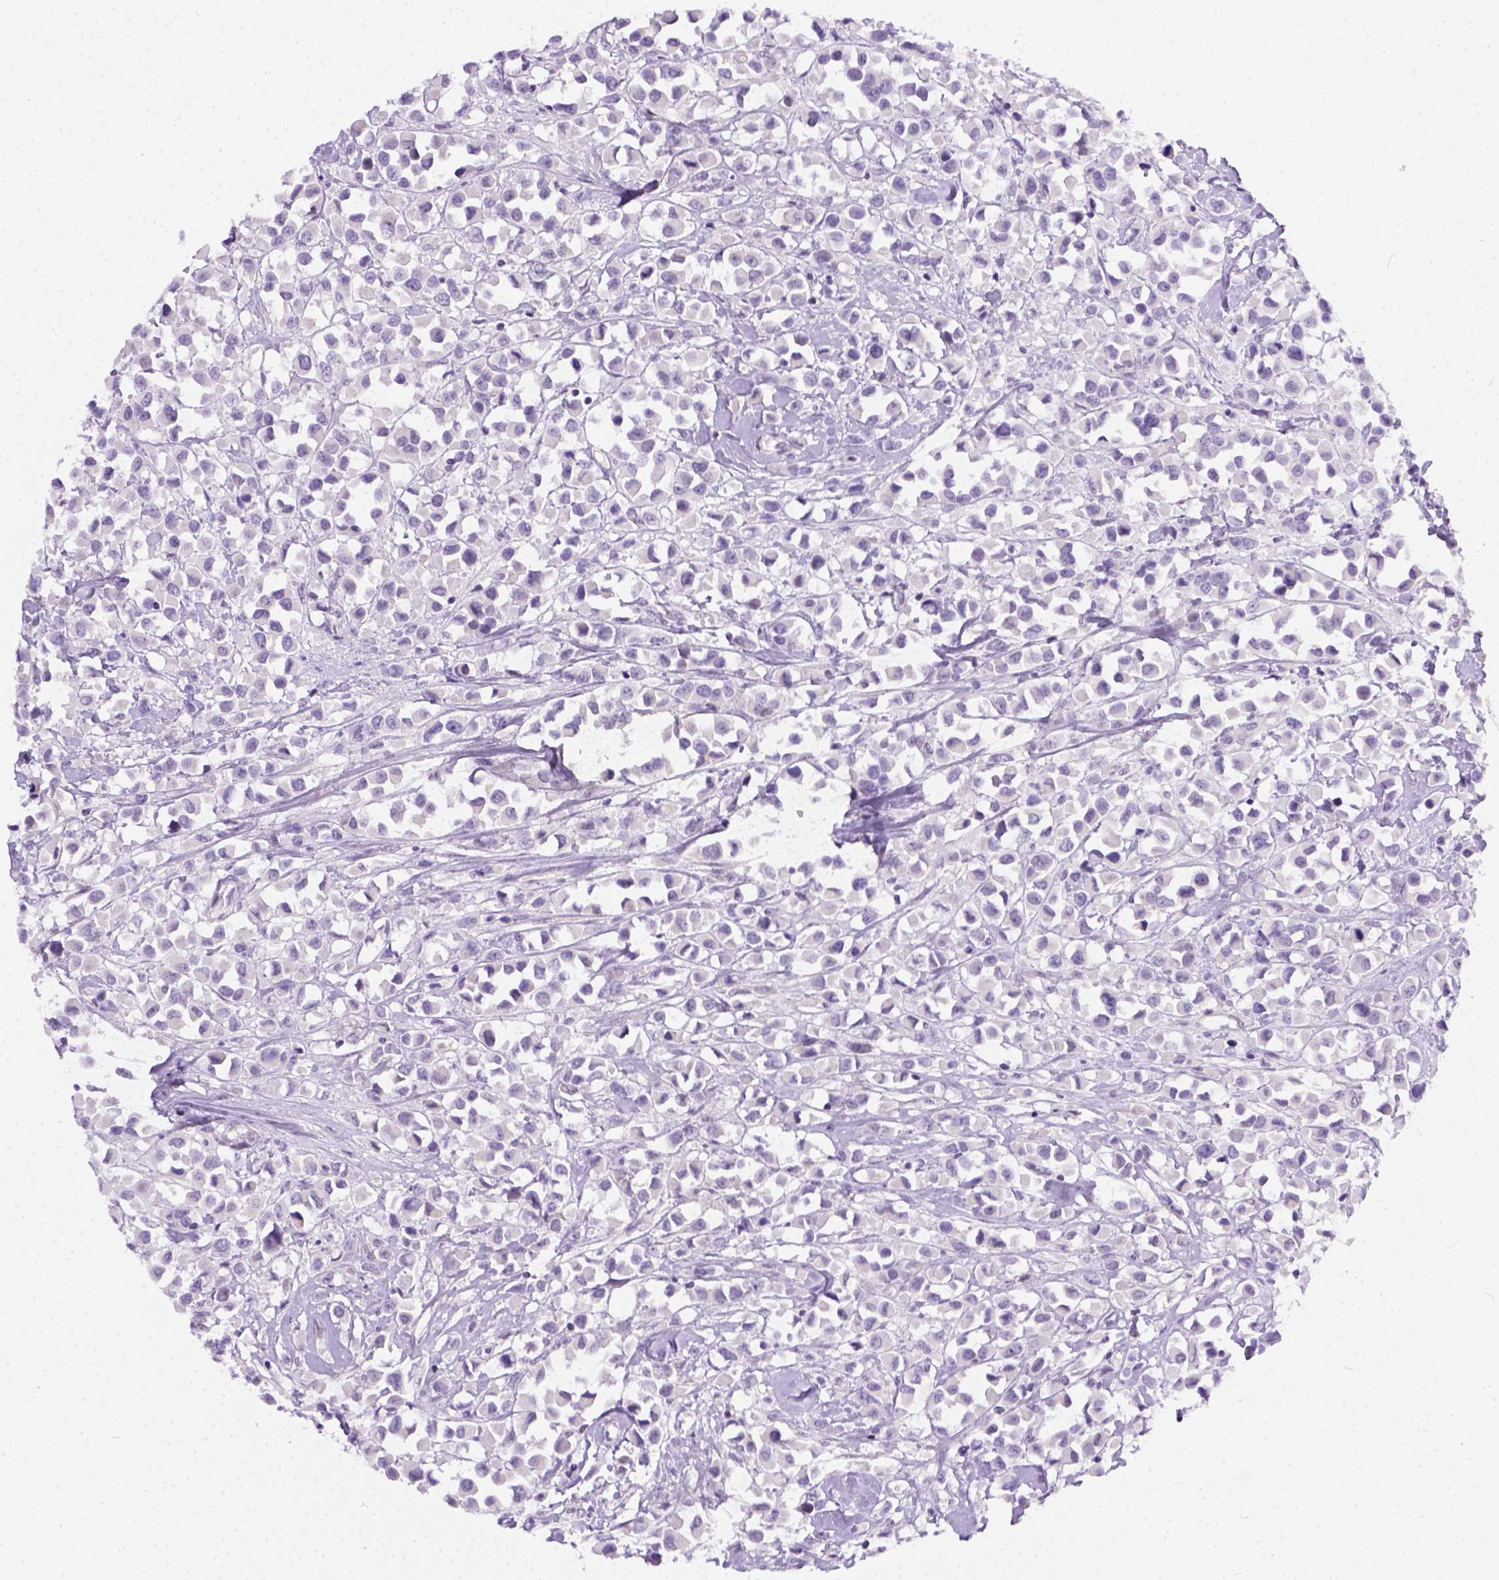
{"staining": {"intensity": "negative", "quantity": "none", "location": "none"}, "tissue": "breast cancer", "cell_type": "Tumor cells", "image_type": "cancer", "snomed": [{"axis": "morphology", "description": "Duct carcinoma"}, {"axis": "topography", "description": "Breast"}], "caption": "An immunohistochemistry (IHC) histopathology image of breast intraductal carcinoma is shown. There is no staining in tumor cells of breast intraductal carcinoma.", "gene": "FAM184B", "patient": {"sex": "female", "age": 61}}